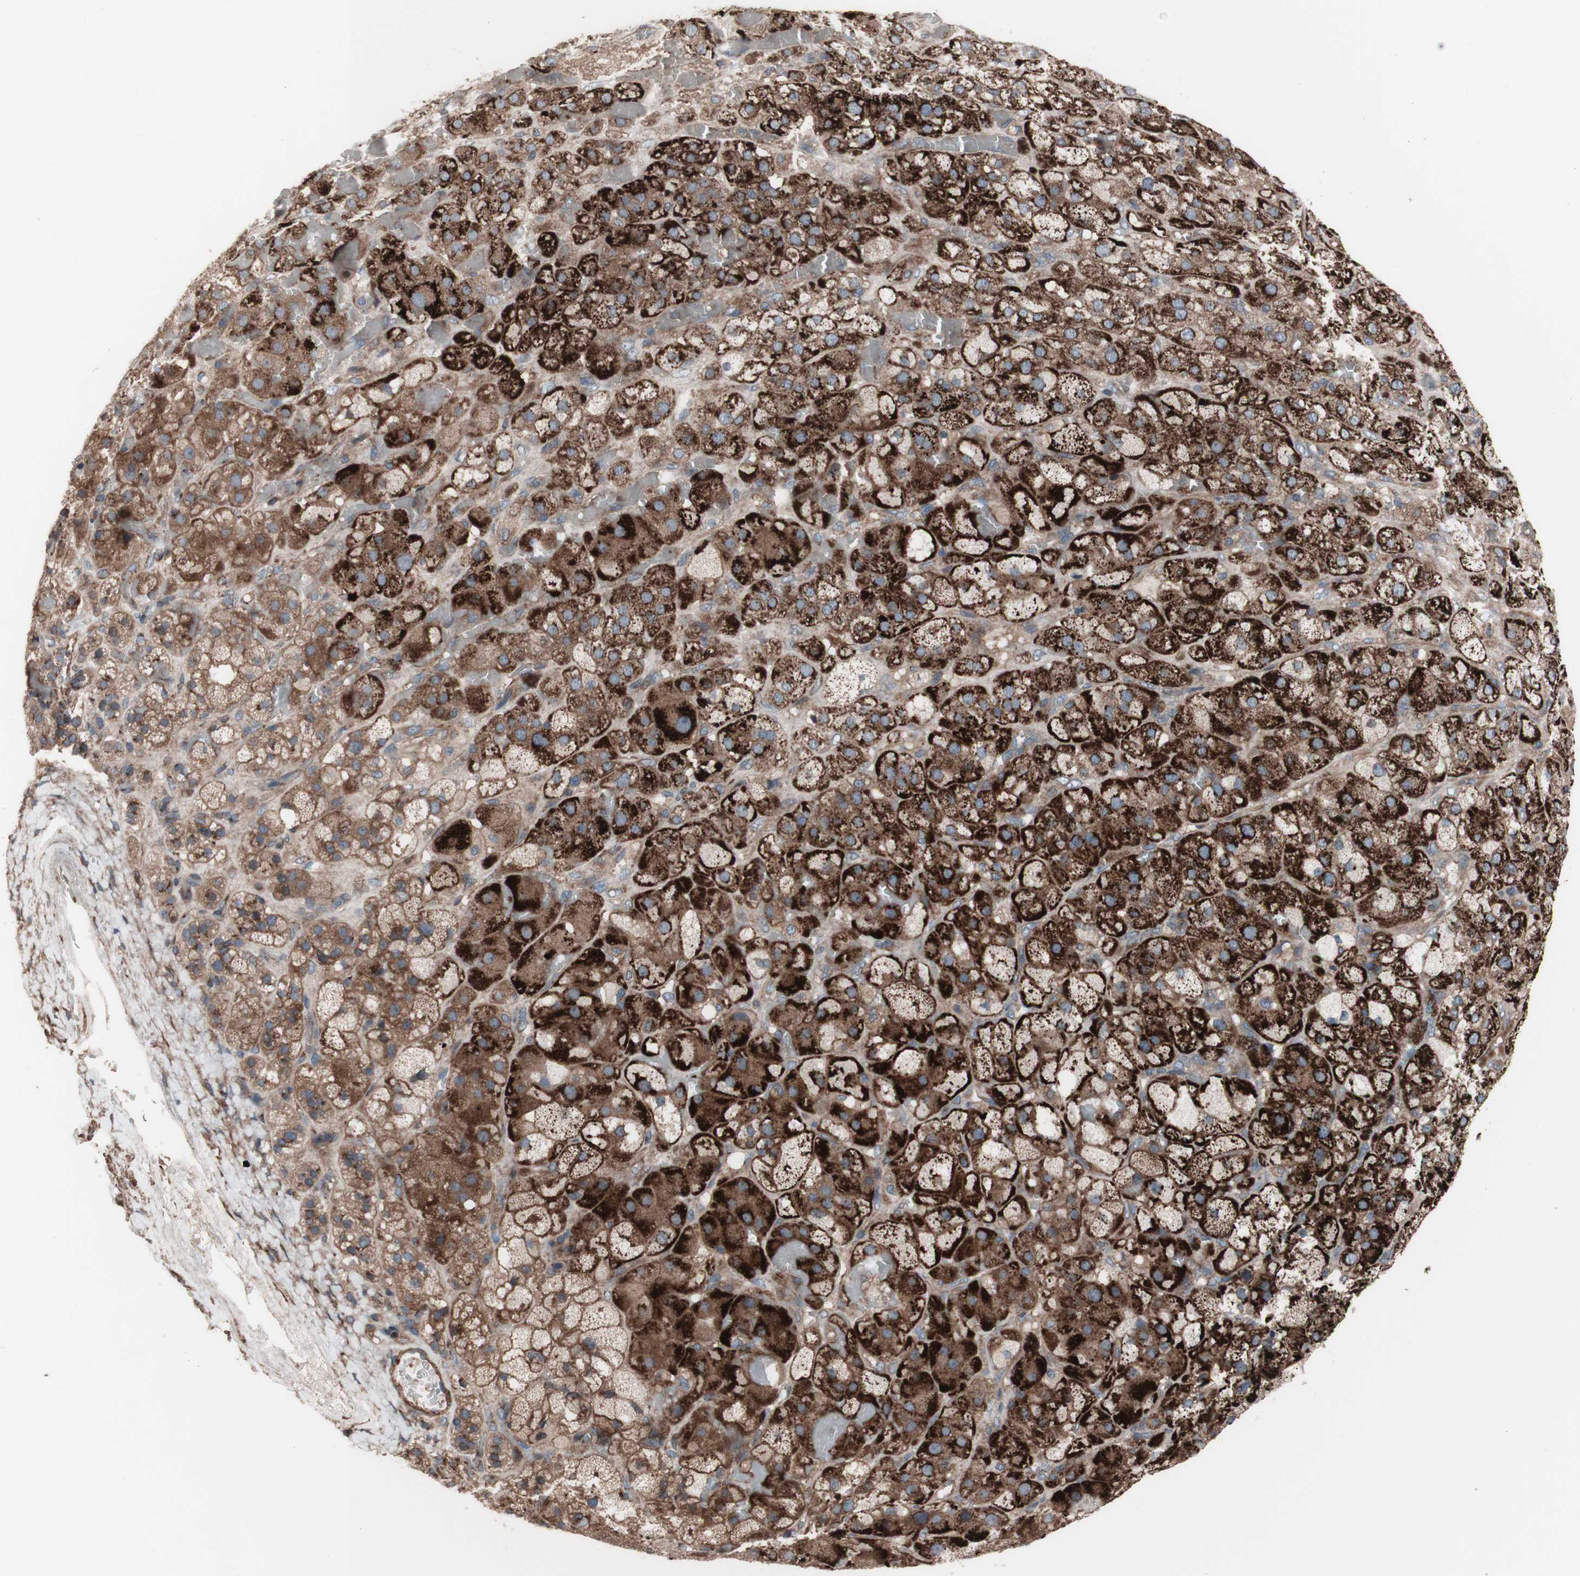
{"staining": {"intensity": "strong", "quantity": ">75%", "location": "cytoplasmic/membranous"}, "tissue": "adrenal gland", "cell_type": "Glandular cells", "image_type": "normal", "snomed": [{"axis": "morphology", "description": "Normal tissue, NOS"}, {"axis": "topography", "description": "Adrenal gland"}], "caption": "This image demonstrates immunohistochemistry (IHC) staining of unremarkable adrenal gland, with high strong cytoplasmic/membranous staining in about >75% of glandular cells.", "gene": "COPB1", "patient": {"sex": "female", "age": 47}}